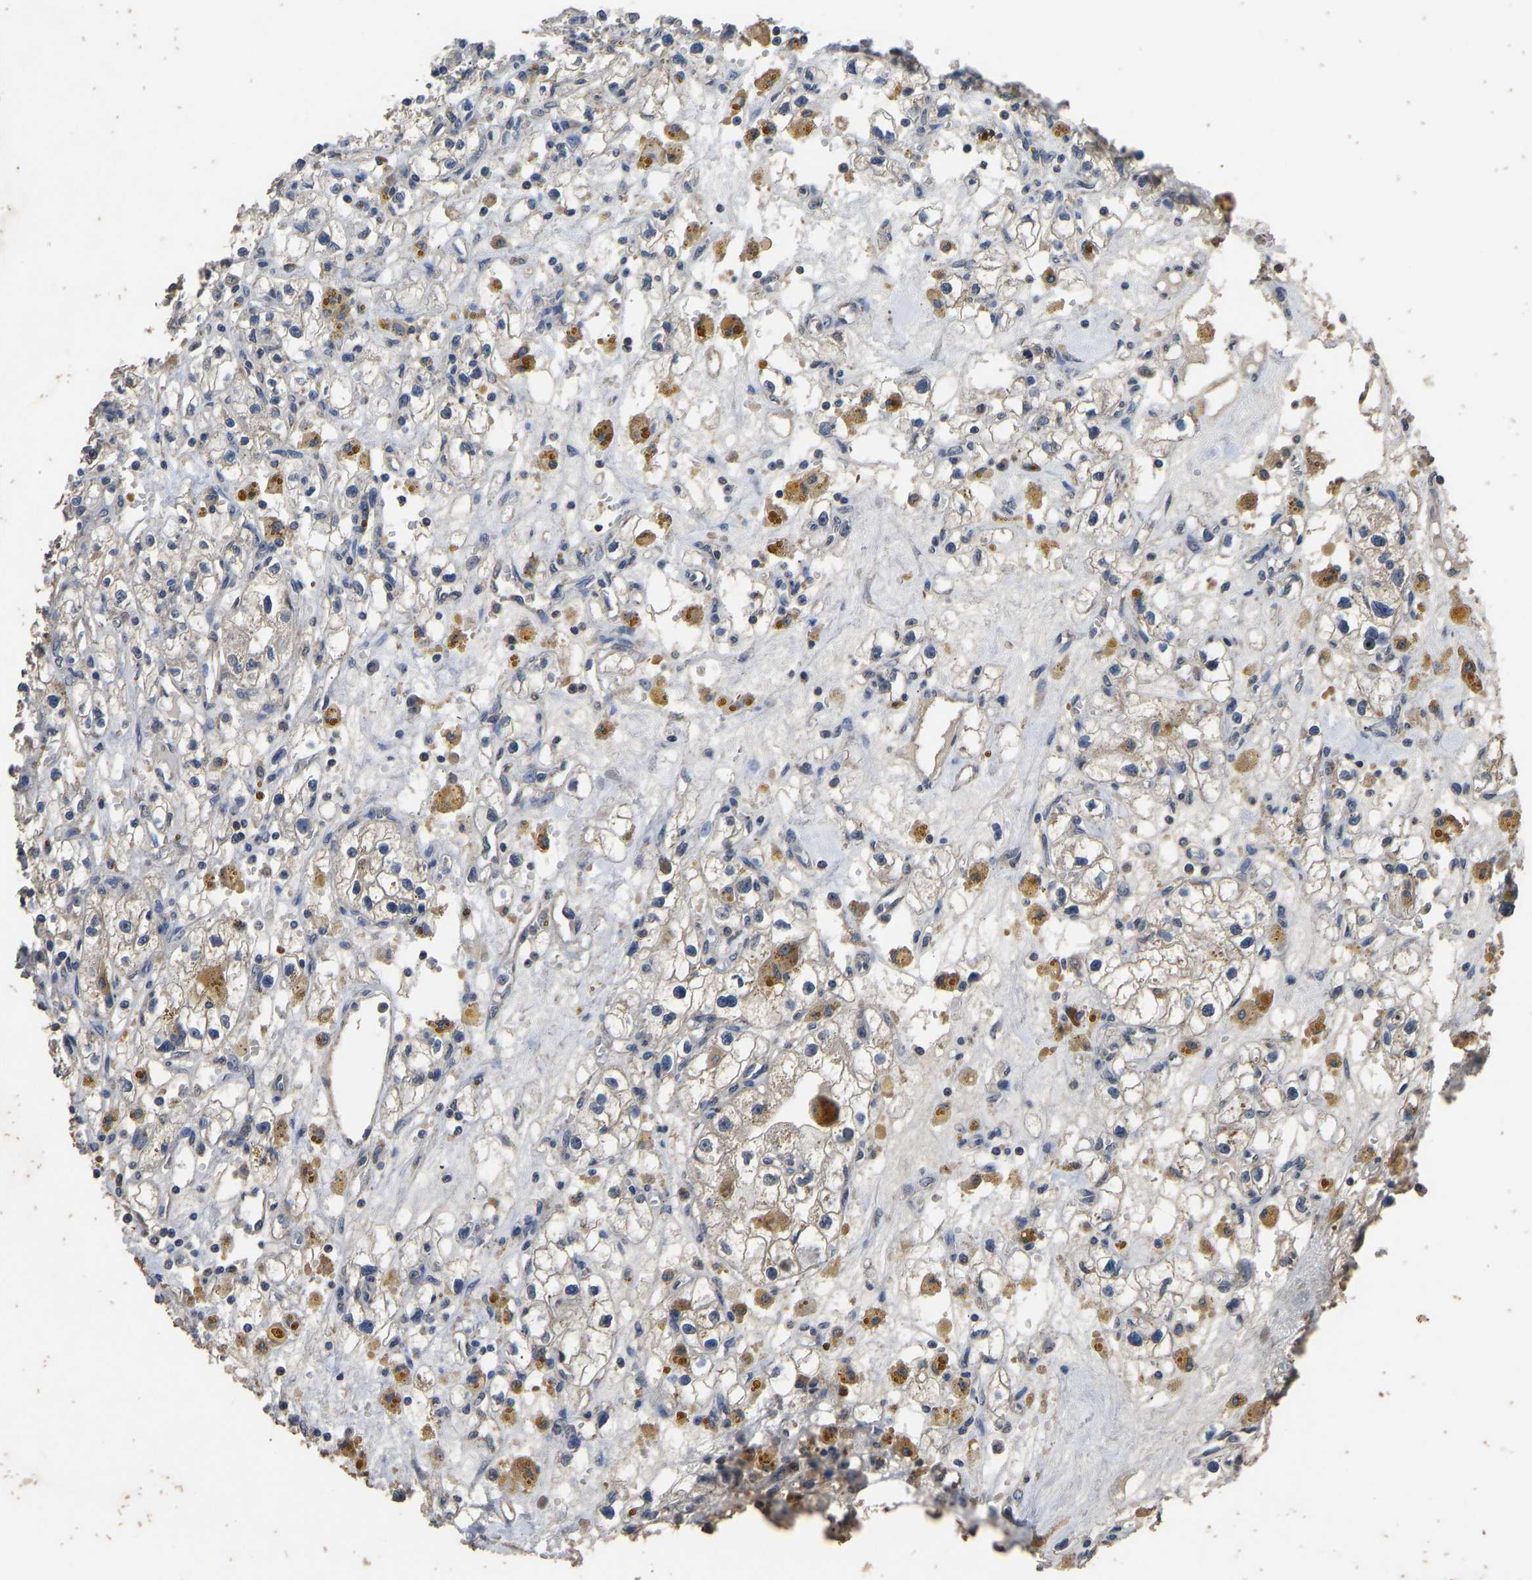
{"staining": {"intensity": "negative", "quantity": "none", "location": "none"}, "tissue": "renal cancer", "cell_type": "Tumor cells", "image_type": "cancer", "snomed": [{"axis": "morphology", "description": "Adenocarcinoma, NOS"}, {"axis": "topography", "description": "Kidney"}], "caption": "IHC photomicrograph of renal adenocarcinoma stained for a protein (brown), which shows no positivity in tumor cells.", "gene": "CIDEC", "patient": {"sex": "male", "age": 56}}